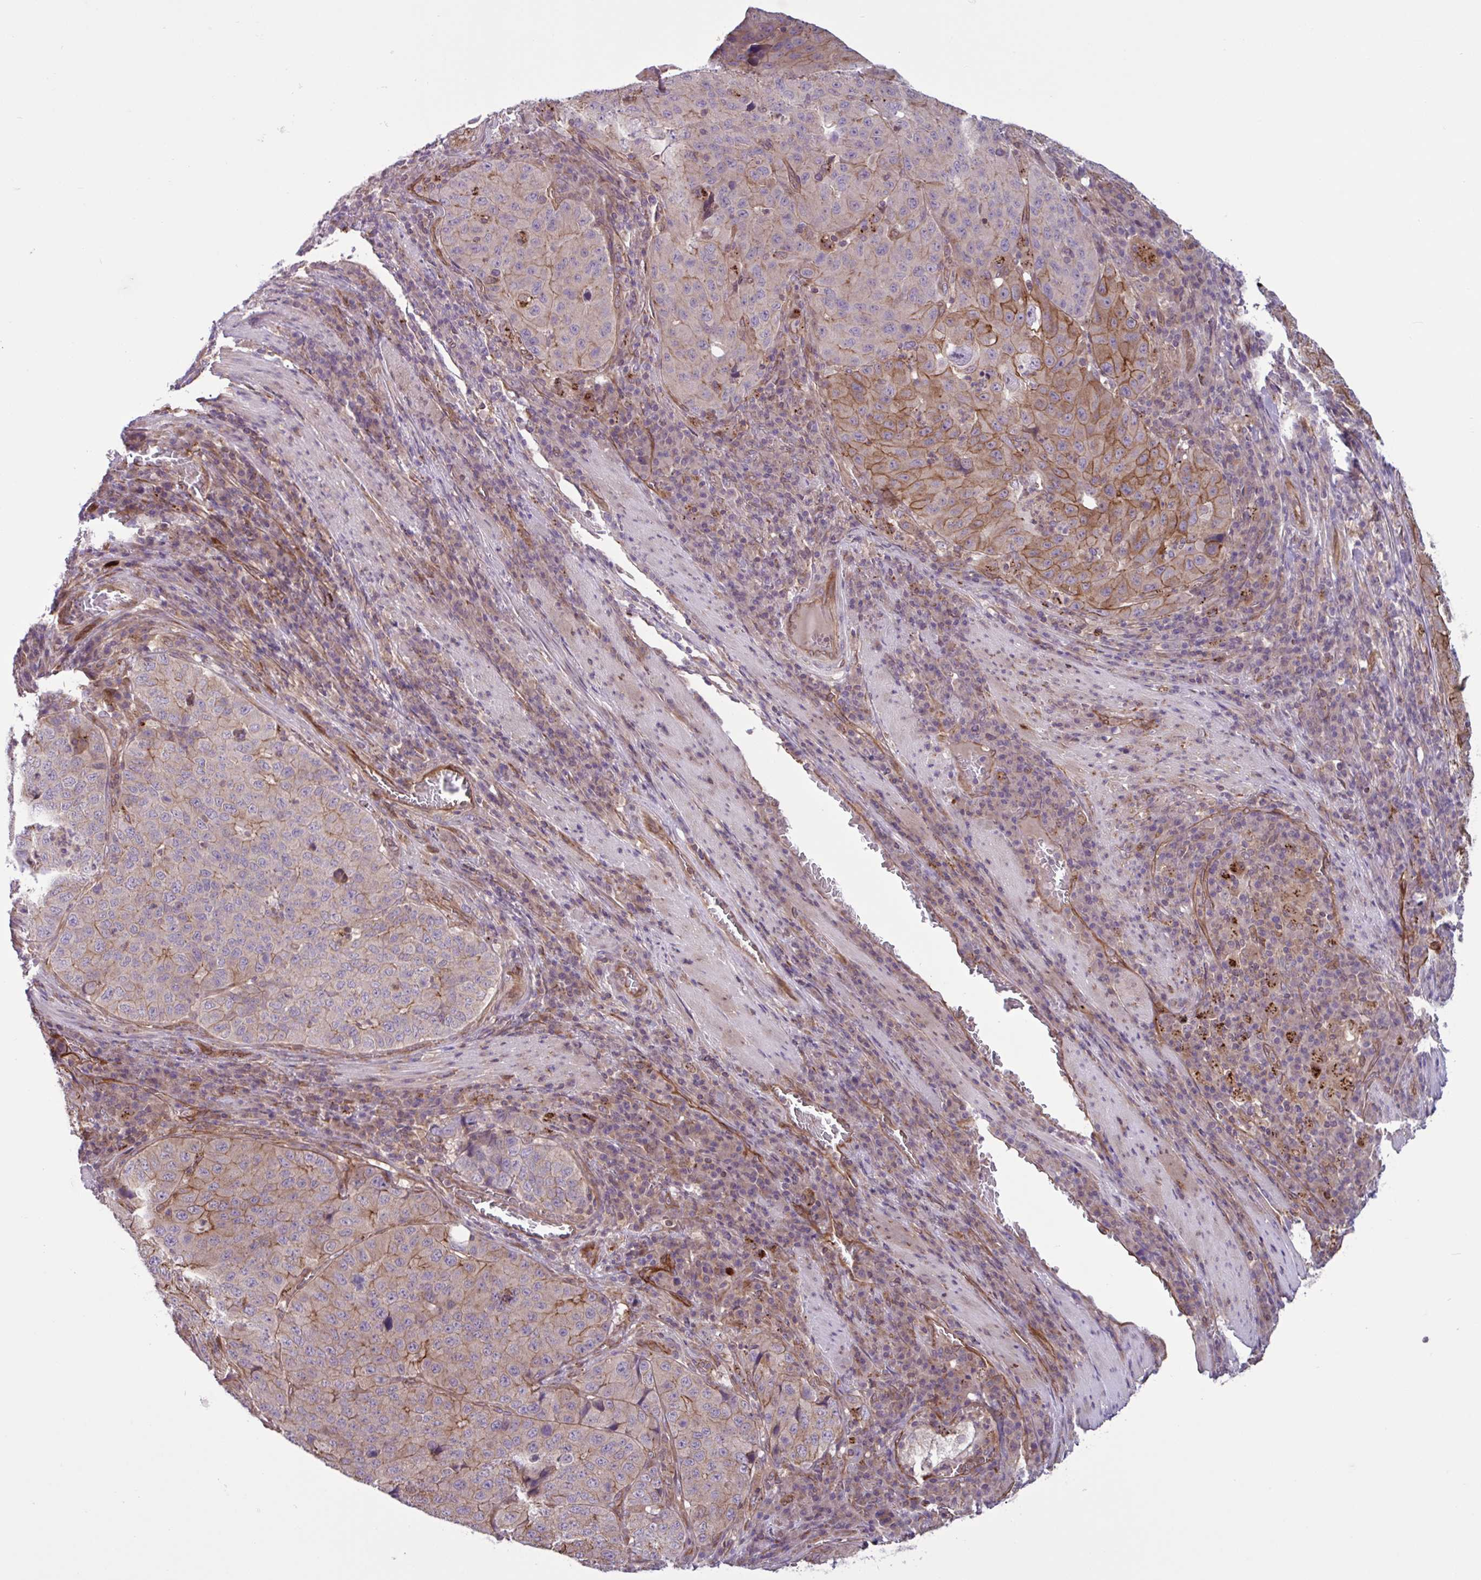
{"staining": {"intensity": "moderate", "quantity": "25%-75%", "location": "cytoplasmic/membranous"}, "tissue": "stomach cancer", "cell_type": "Tumor cells", "image_type": "cancer", "snomed": [{"axis": "morphology", "description": "Adenocarcinoma, NOS"}, {"axis": "topography", "description": "Stomach"}], "caption": "There is medium levels of moderate cytoplasmic/membranous positivity in tumor cells of stomach adenocarcinoma, as demonstrated by immunohistochemical staining (brown color).", "gene": "GLTP", "patient": {"sex": "male", "age": 71}}